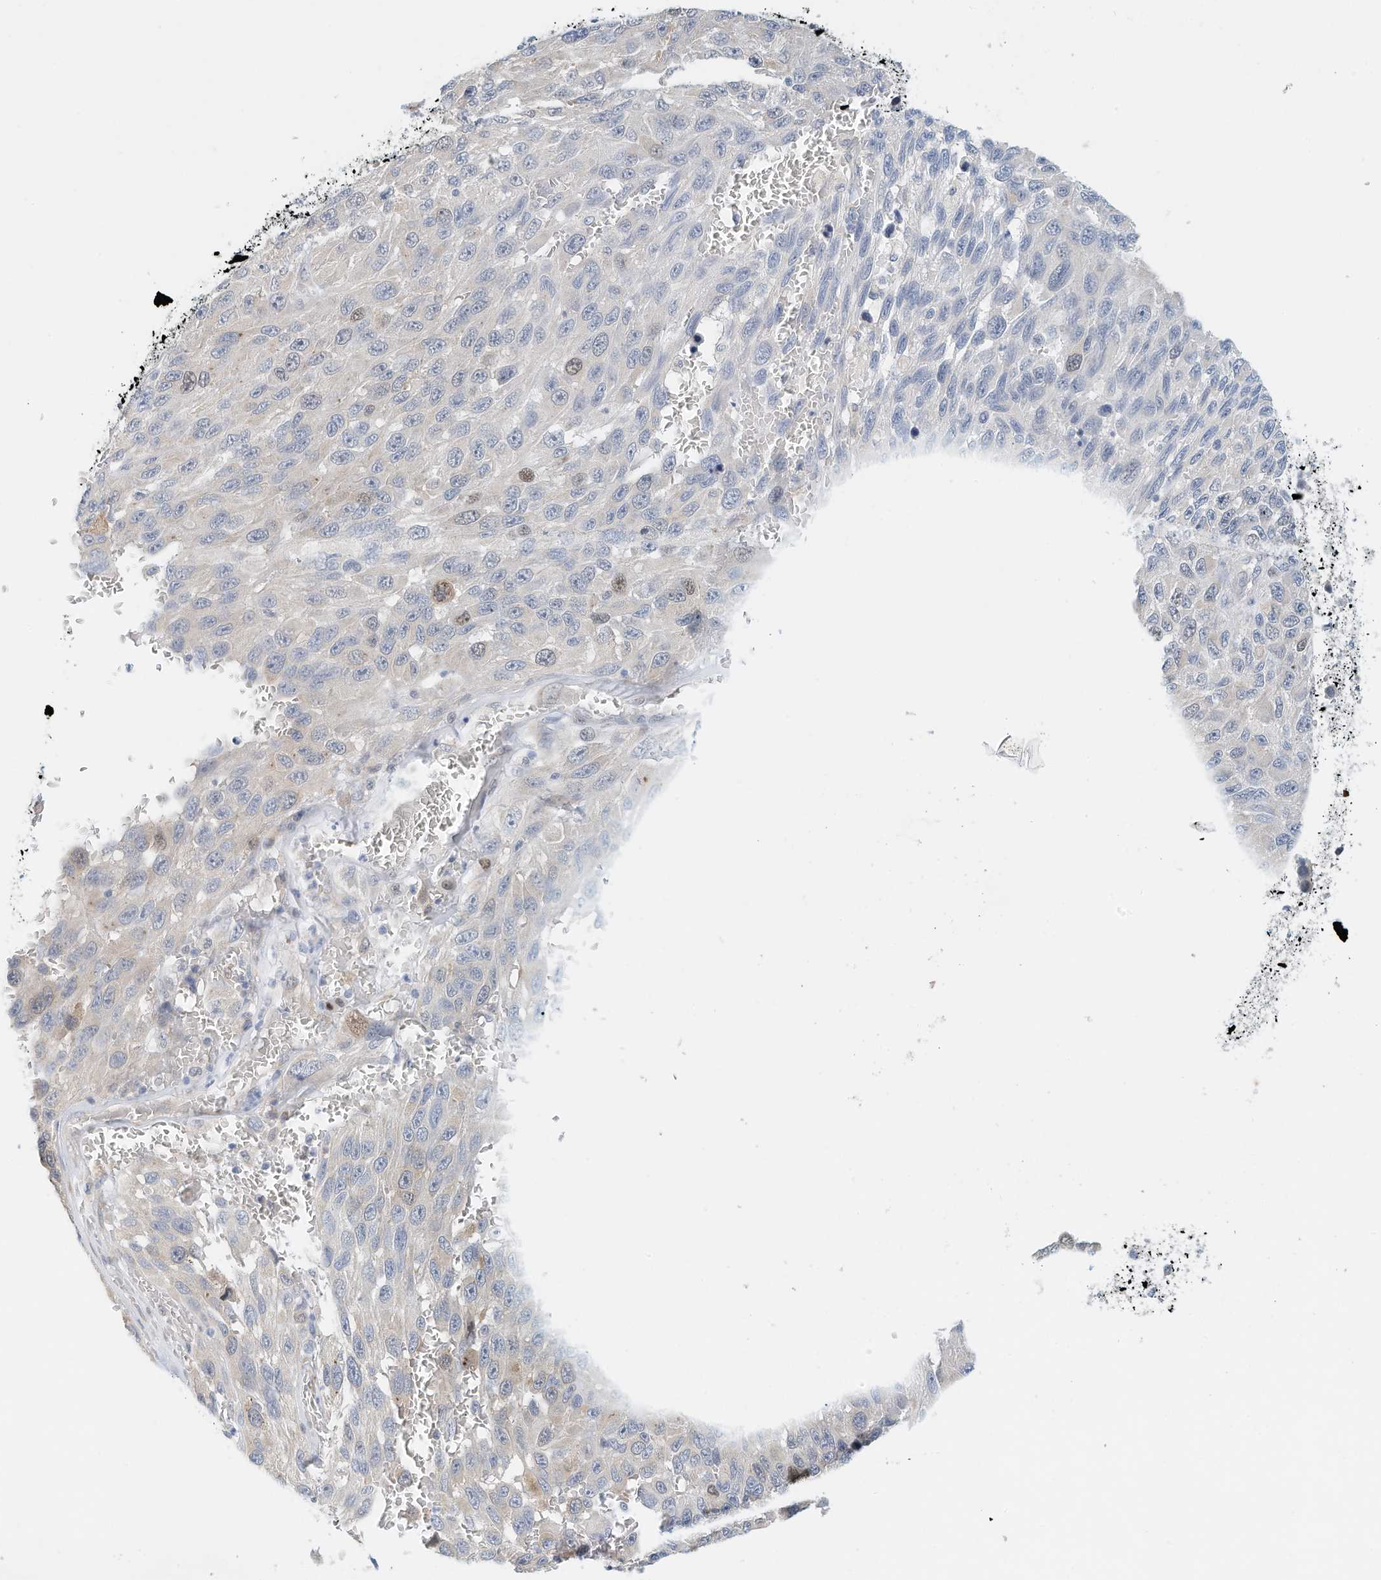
{"staining": {"intensity": "weak", "quantity": "<25%", "location": "nuclear"}, "tissue": "melanoma", "cell_type": "Tumor cells", "image_type": "cancer", "snomed": [{"axis": "morphology", "description": "Malignant melanoma, NOS"}, {"axis": "topography", "description": "Skin"}], "caption": "Immunohistochemistry (IHC) micrograph of malignant melanoma stained for a protein (brown), which shows no expression in tumor cells.", "gene": "ARHGAP28", "patient": {"sex": "female", "age": 96}}